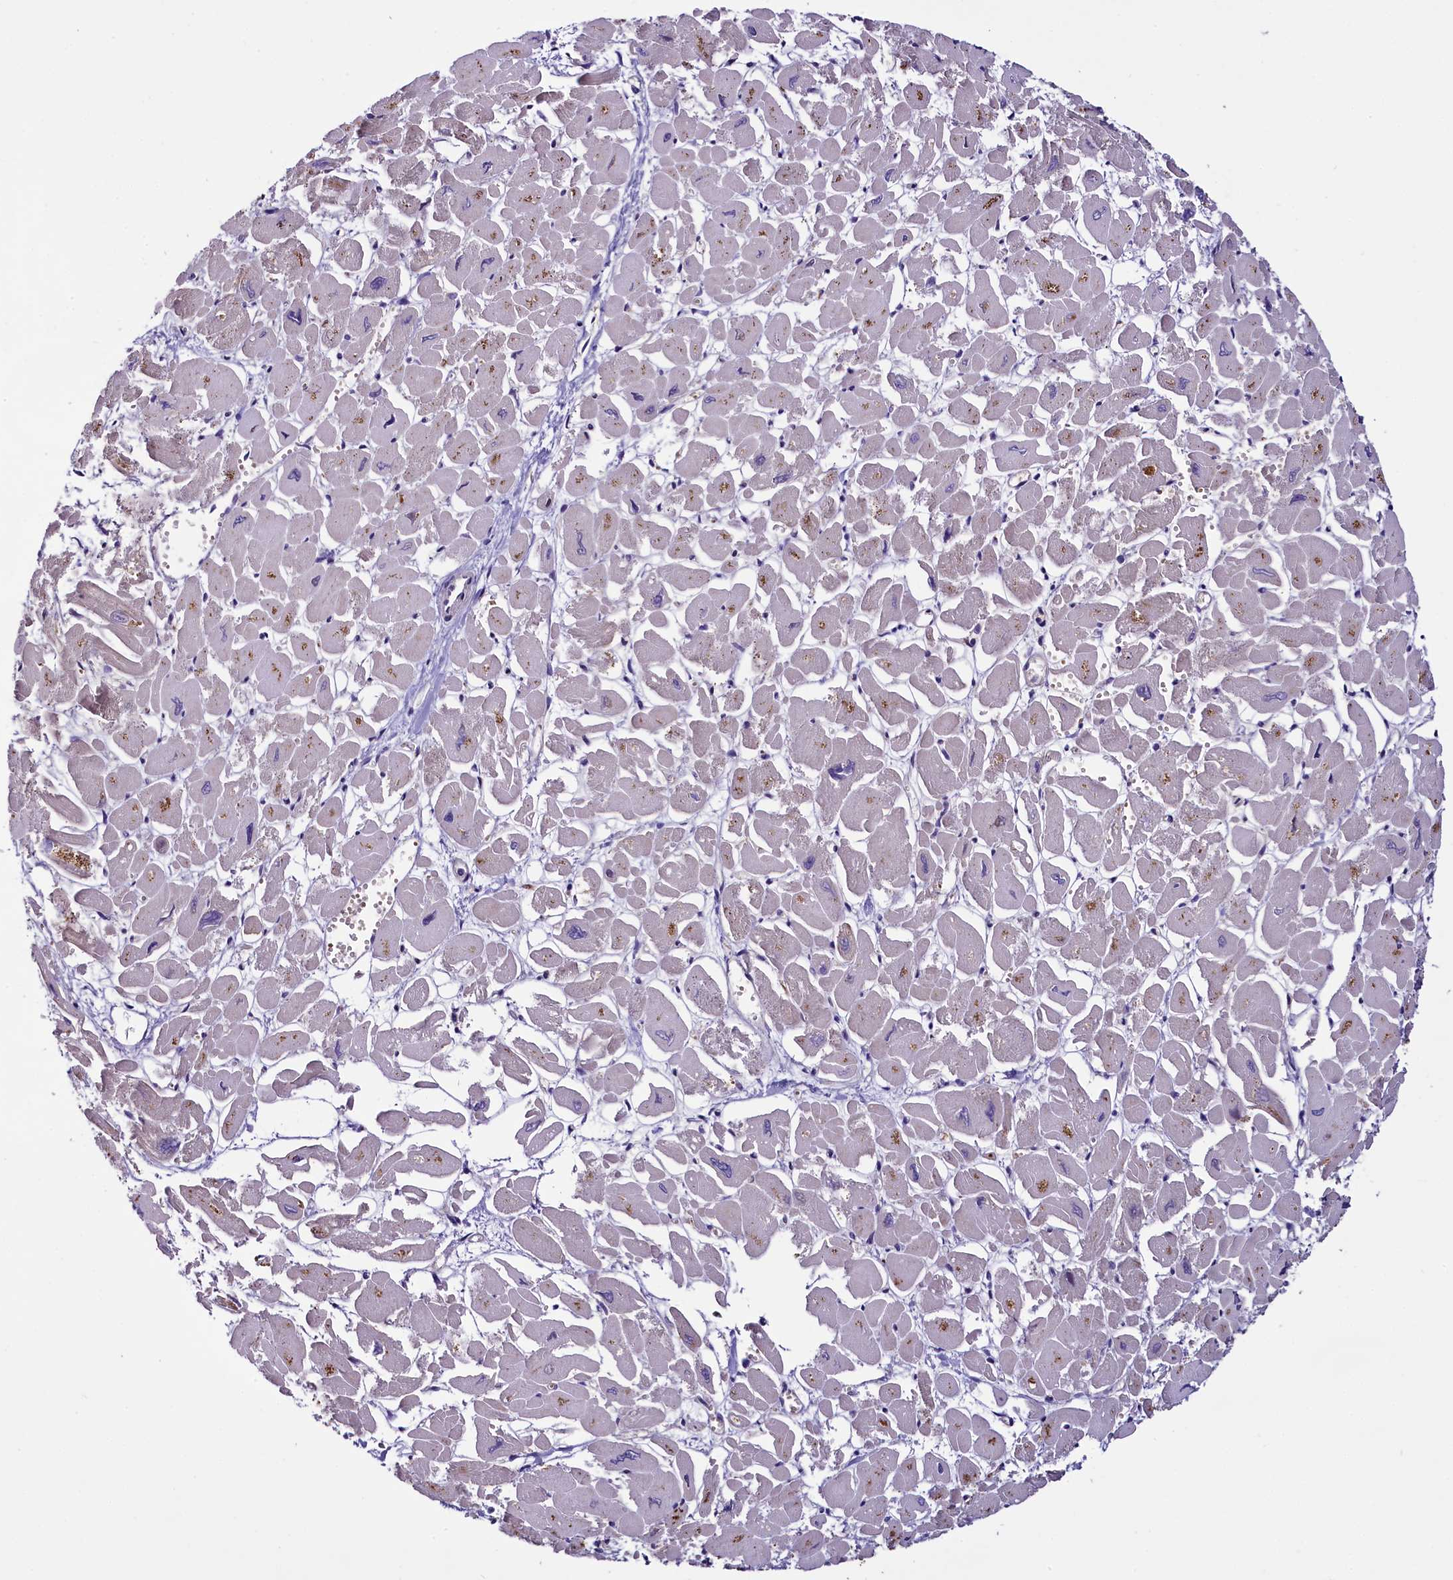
{"staining": {"intensity": "weak", "quantity": "25%-75%", "location": "cytoplasmic/membranous"}, "tissue": "heart muscle", "cell_type": "Cardiomyocytes", "image_type": "normal", "snomed": [{"axis": "morphology", "description": "Normal tissue, NOS"}, {"axis": "topography", "description": "Heart"}], "caption": "Normal heart muscle reveals weak cytoplasmic/membranous staining in about 25%-75% of cardiomyocytes, visualized by immunohistochemistry.", "gene": "C9orf40", "patient": {"sex": "male", "age": 54}}